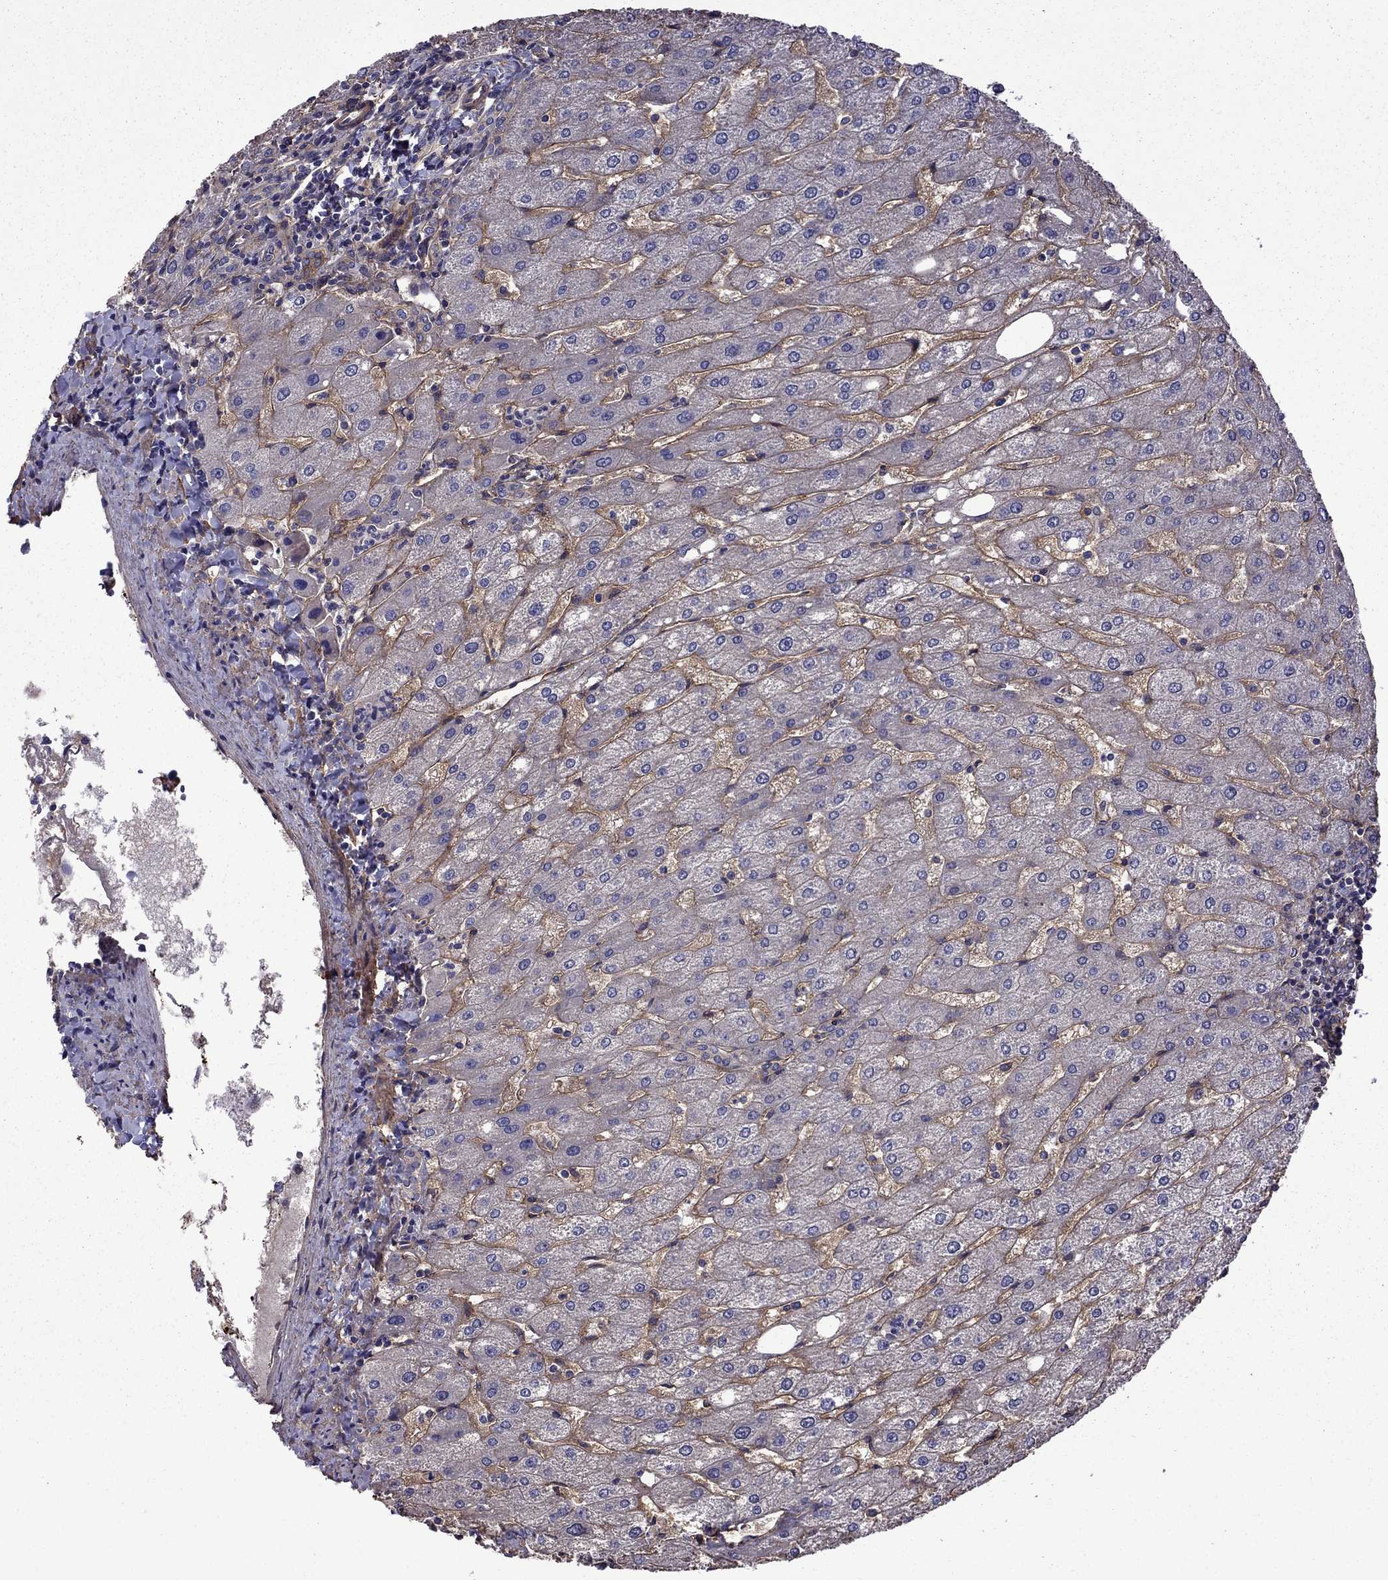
{"staining": {"intensity": "weak", "quantity": "25%-75%", "location": "cytoplasmic/membranous"}, "tissue": "liver", "cell_type": "Cholangiocytes", "image_type": "normal", "snomed": [{"axis": "morphology", "description": "Normal tissue, NOS"}, {"axis": "topography", "description": "Liver"}], "caption": "IHC of benign liver demonstrates low levels of weak cytoplasmic/membranous staining in approximately 25%-75% of cholangiocytes. The protein of interest is stained brown, and the nuclei are stained in blue (DAB (3,3'-diaminobenzidine) IHC with brightfield microscopy, high magnification).", "gene": "ITGB1", "patient": {"sex": "male", "age": 67}}